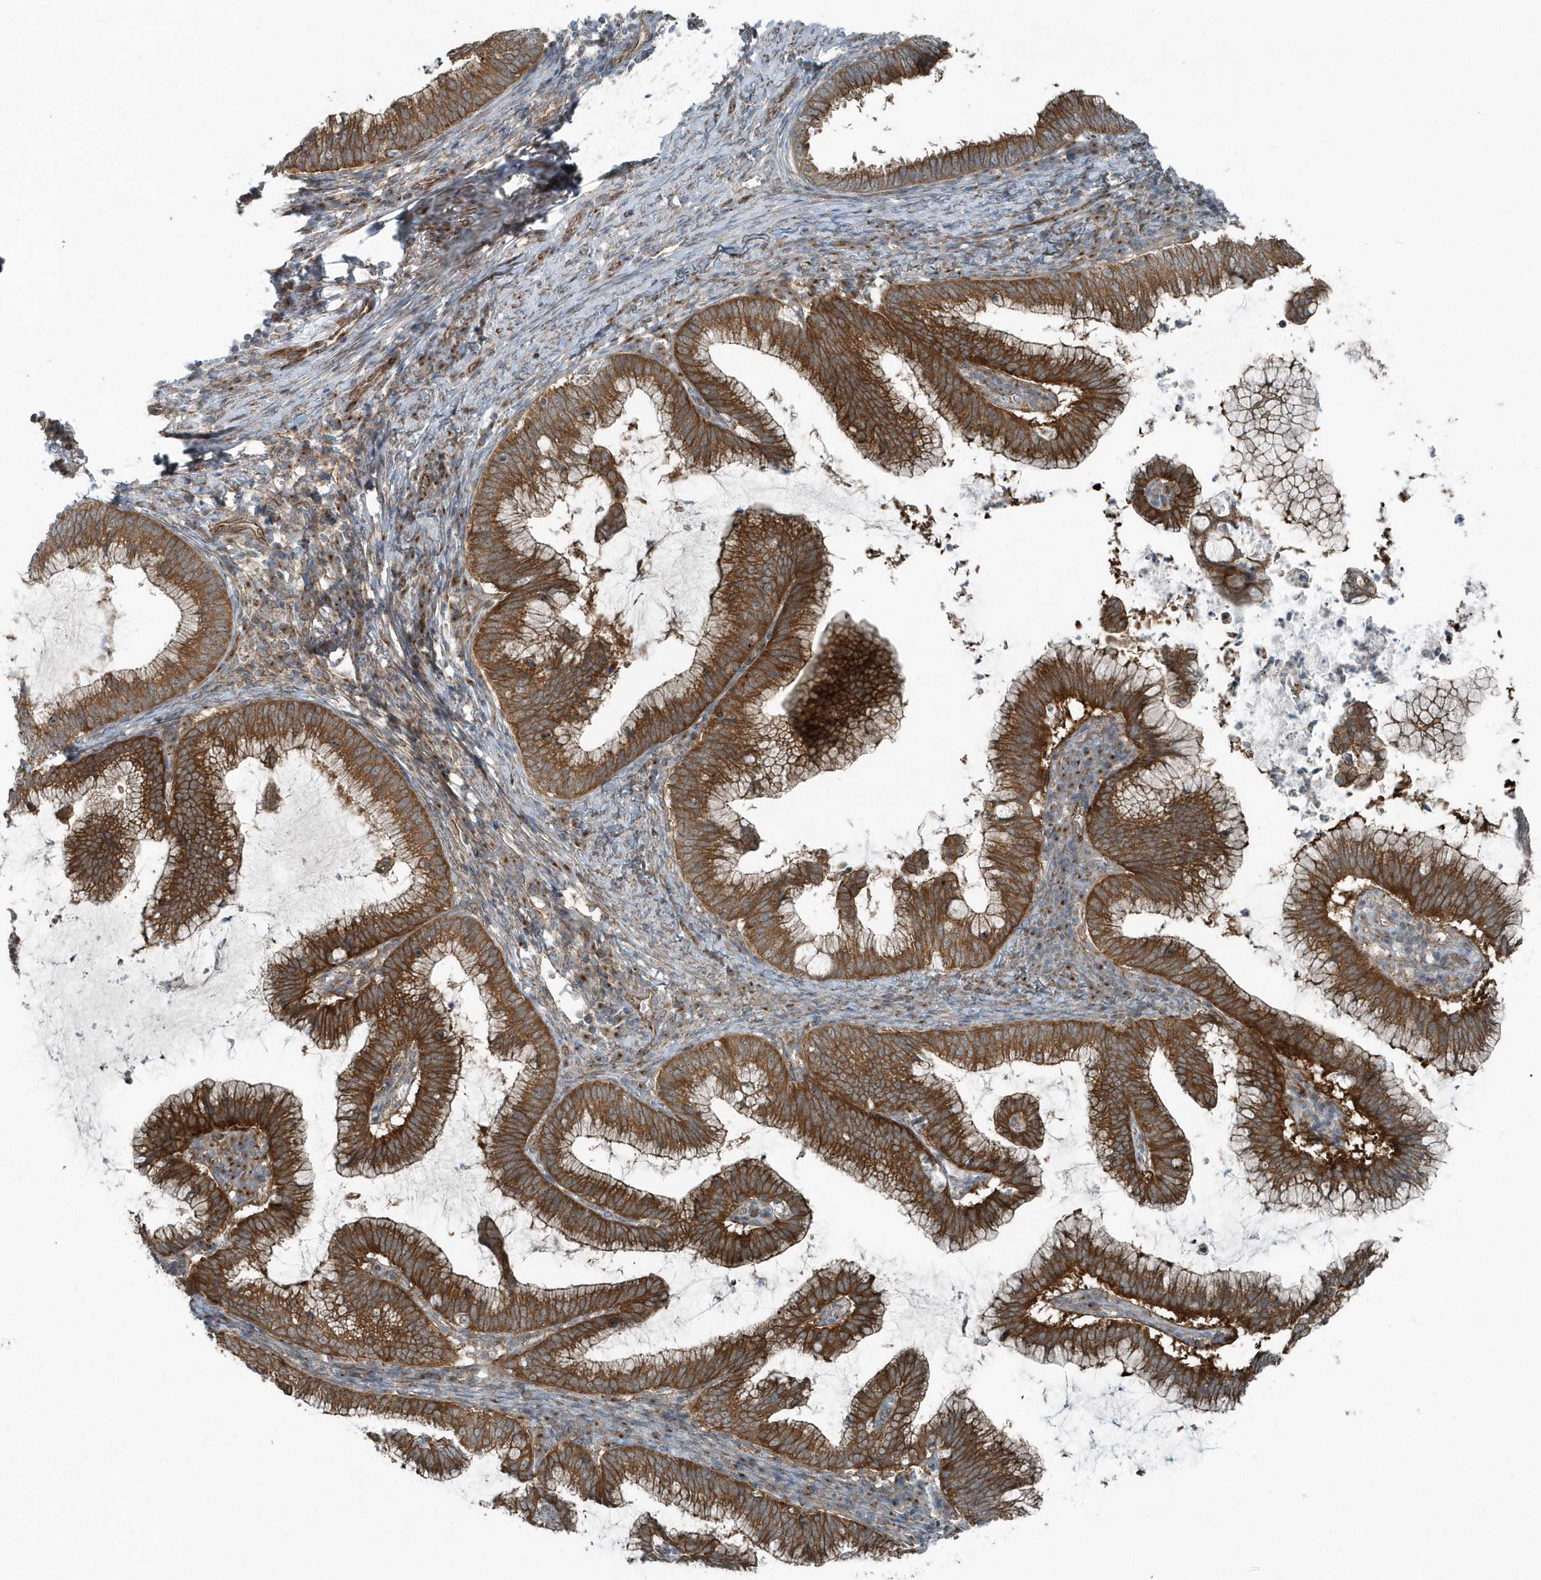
{"staining": {"intensity": "strong", "quantity": ">75%", "location": "cytoplasmic/membranous"}, "tissue": "cervical cancer", "cell_type": "Tumor cells", "image_type": "cancer", "snomed": [{"axis": "morphology", "description": "Adenocarcinoma, NOS"}, {"axis": "topography", "description": "Cervix"}], "caption": "IHC (DAB) staining of cervical cancer demonstrates strong cytoplasmic/membranous protein staining in approximately >75% of tumor cells.", "gene": "GCC2", "patient": {"sex": "female", "age": 36}}